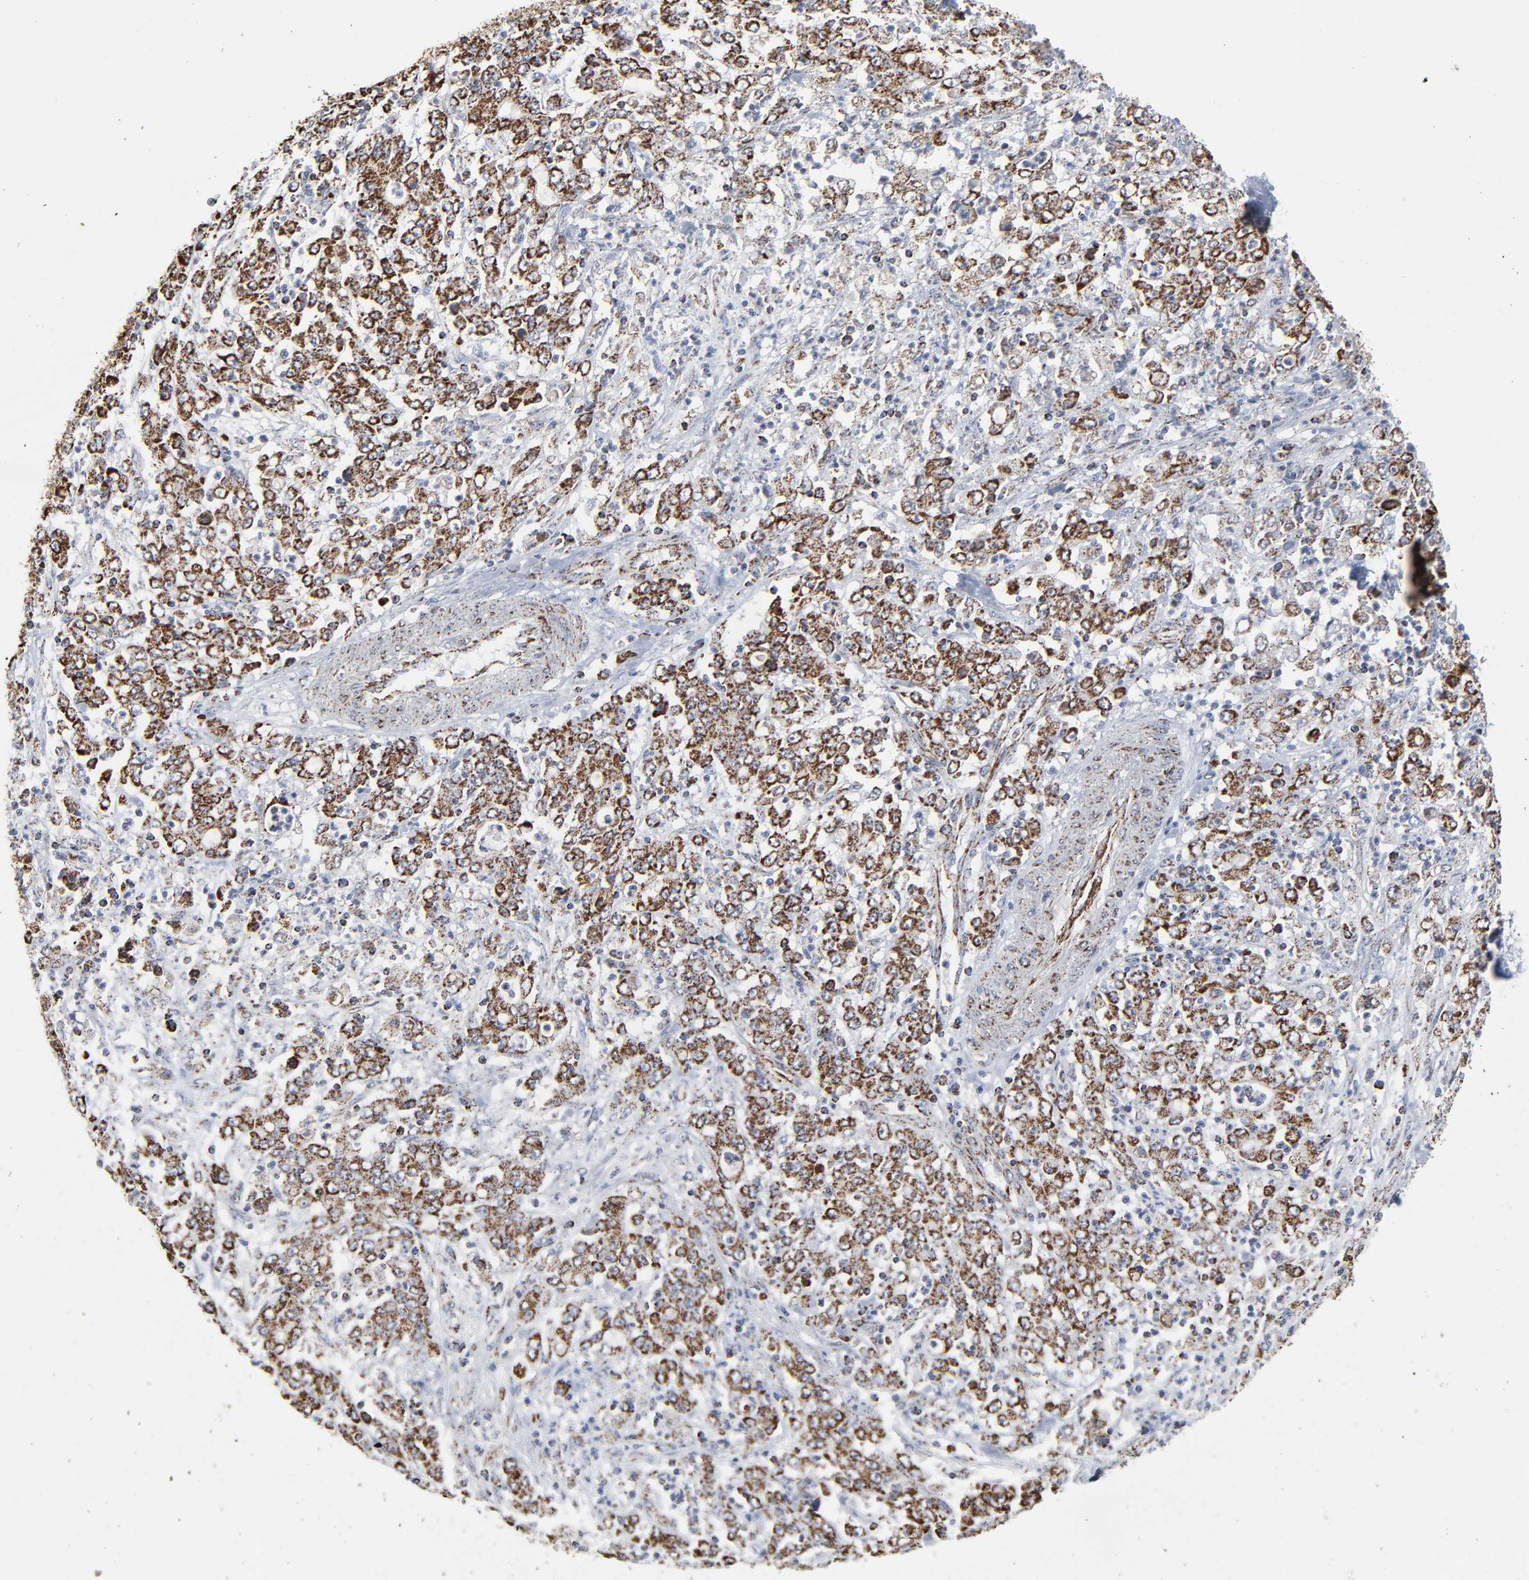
{"staining": {"intensity": "strong", "quantity": ">75%", "location": "cytoplasmic/membranous"}, "tissue": "stomach cancer", "cell_type": "Tumor cells", "image_type": "cancer", "snomed": [{"axis": "morphology", "description": "Adenocarcinoma, NOS"}, {"axis": "topography", "description": "Stomach, lower"}], "caption": "Immunohistochemical staining of human stomach adenocarcinoma displays high levels of strong cytoplasmic/membranous protein expression in about >75% of tumor cells.", "gene": "UQCRC1", "patient": {"sex": "female", "age": 71}}